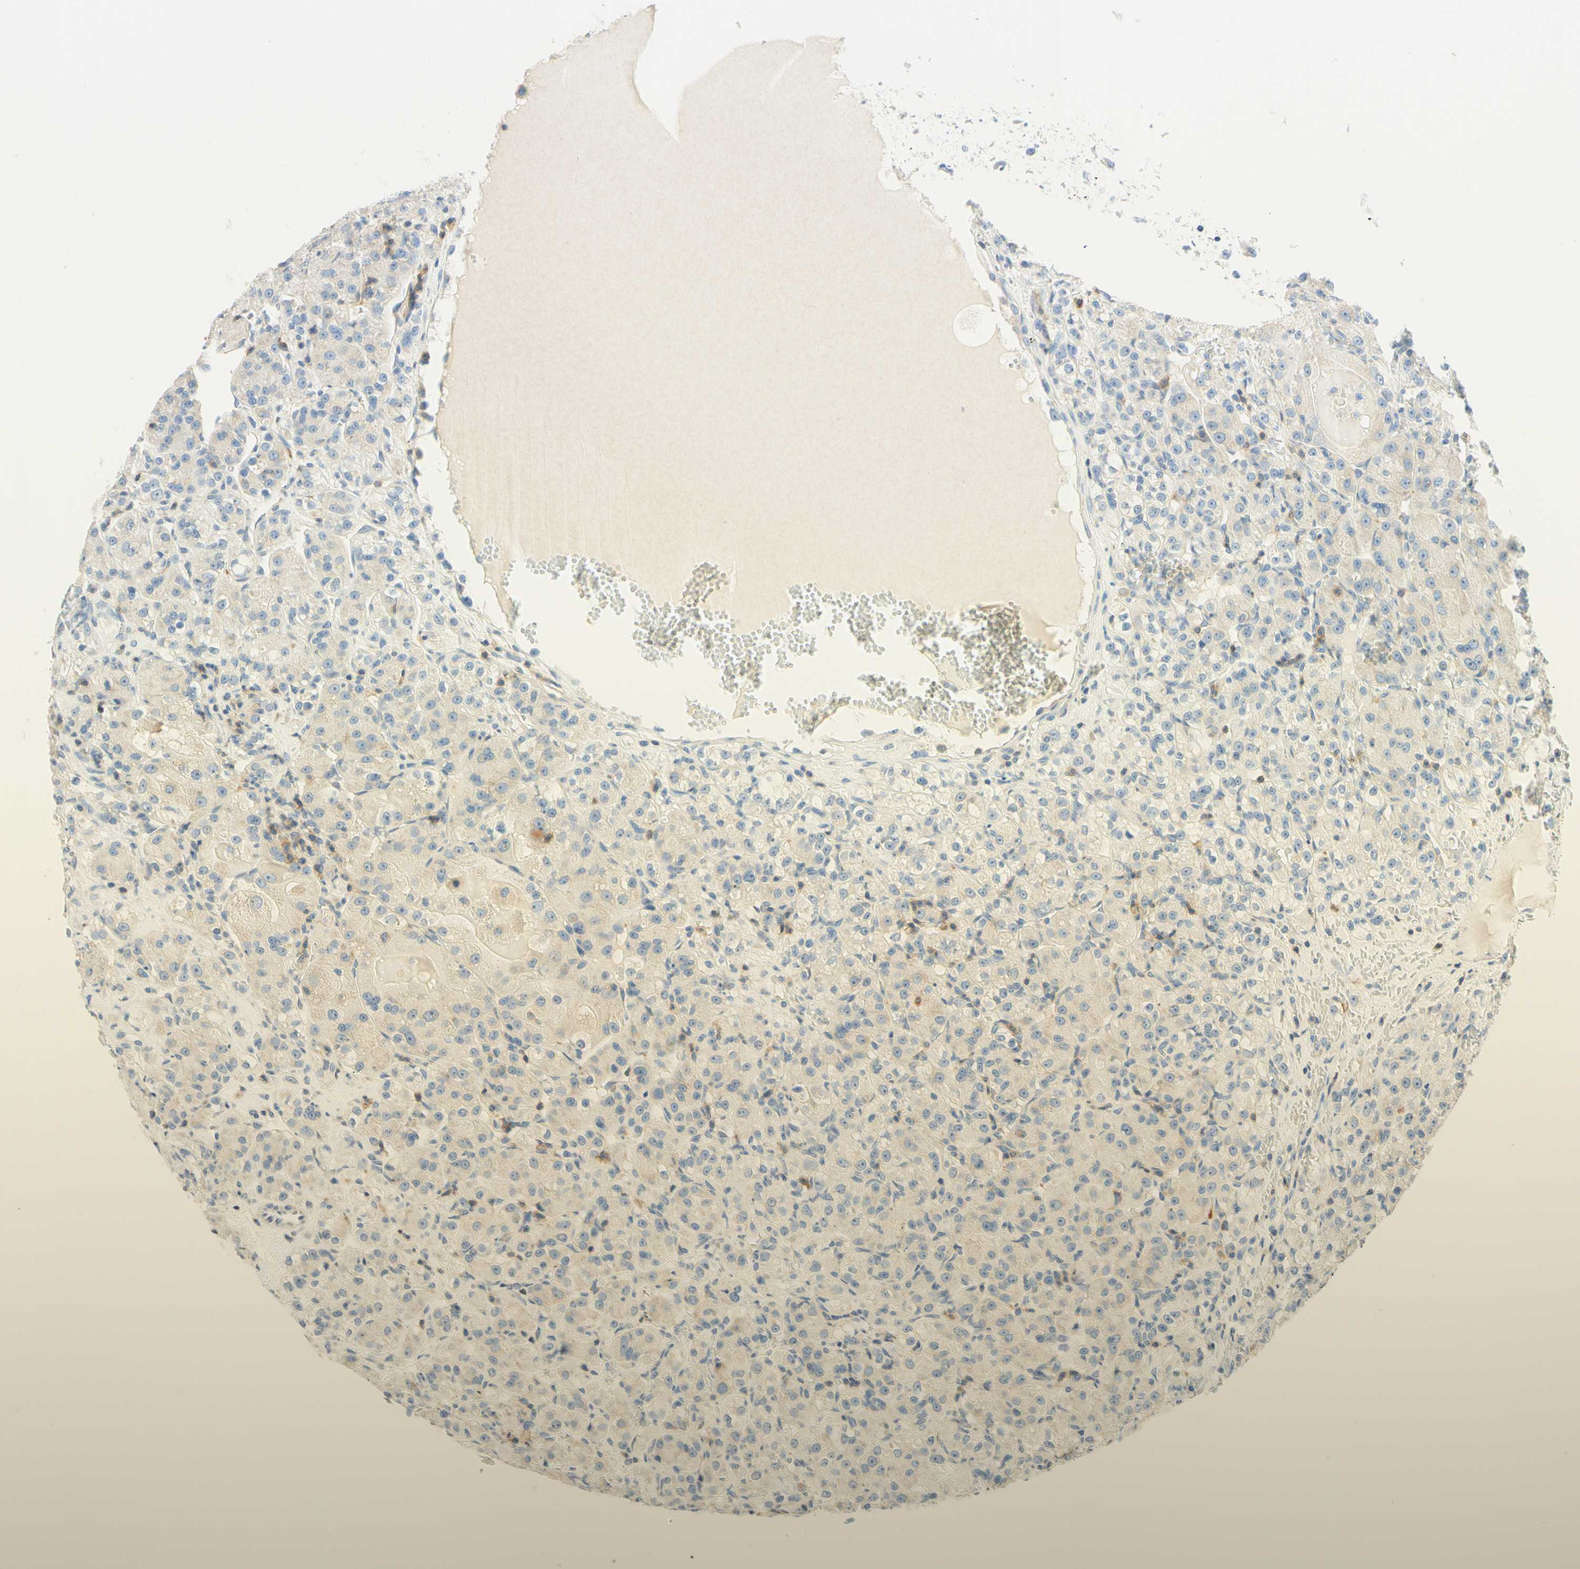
{"staining": {"intensity": "weak", "quantity": "<25%", "location": "cytoplasmic/membranous"}, "tissue": "renal cancer", "cell_type": "Tumor cells", "image_type": "cancer", "snomed": [{"axis": "morphology", "description": "Adenocarcinoma, NOS"}, {"axis": "topography", "description": "Kidney"}], "caption": "IHC image of neoplastic tissue: human adenocarcinoma (renal) stained with DAB (3,3'-diaminobenzidine) reveals no significant protein staining in tumor cells.", "gene": "LAT", "patient": {"sex": "male", "age": 61}}